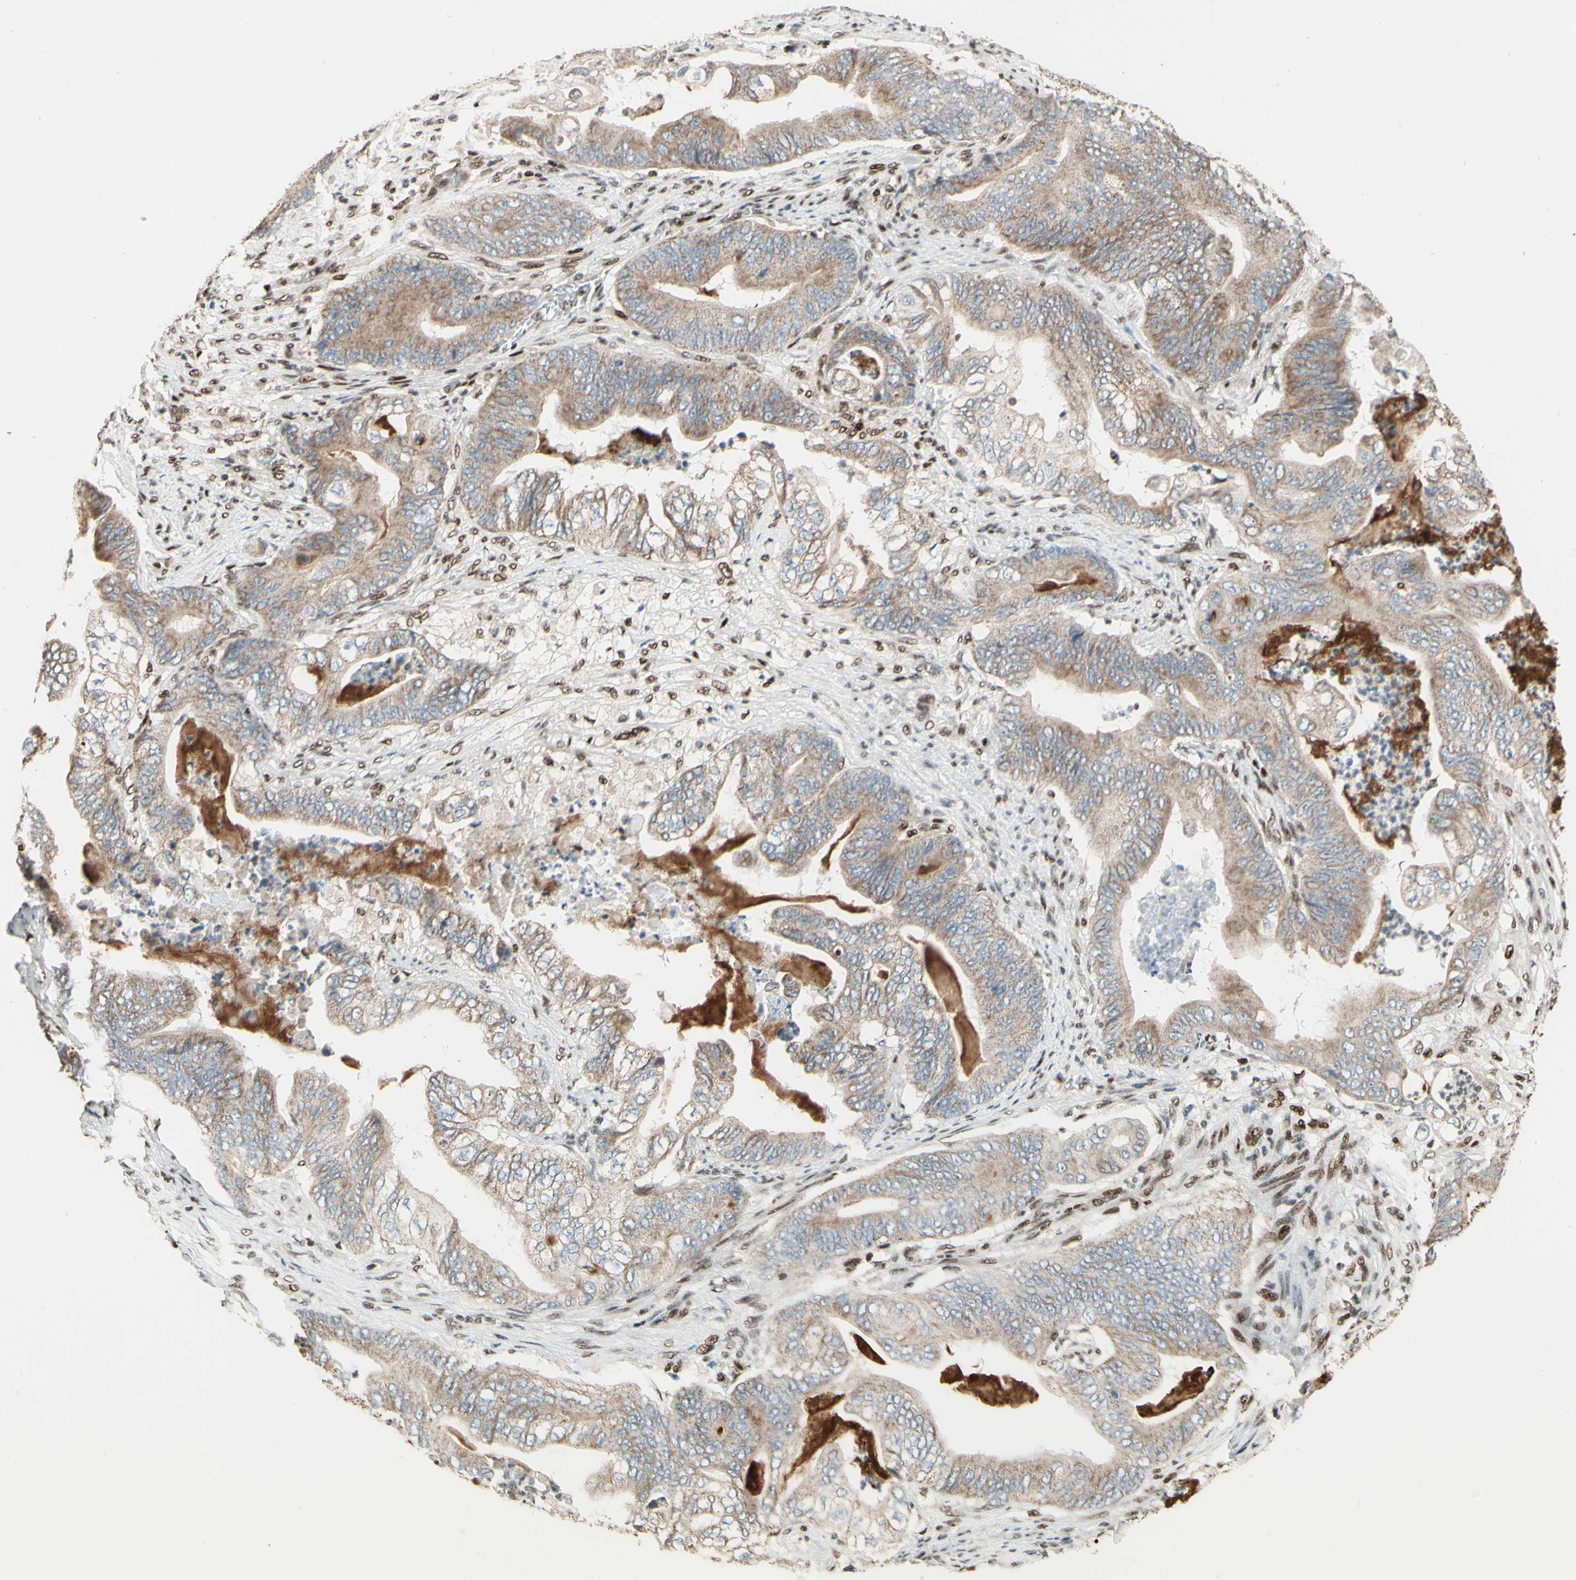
{"staining": {"intensity": "weak", "quantity": ">75%", "location": "cytoplasmic/membranous"}, "tissue": "stomach cancer", "cell_type": "Tumor cells", "image_type": "cancer", "snomed": [{"axis": "morphology", "description": "Adenocarcinoma, NOS"}, {"axis": "topography", "description": "Stomach"}], "caption": "Immunohistochemical staining of adenocarcinoma (stomach) exhibits low levels of weak cytoplasmic/membranous staining in about >75% of tumor cells.", "gene": "NR3C1", "patient": {"sex": "female", "age": 73}}